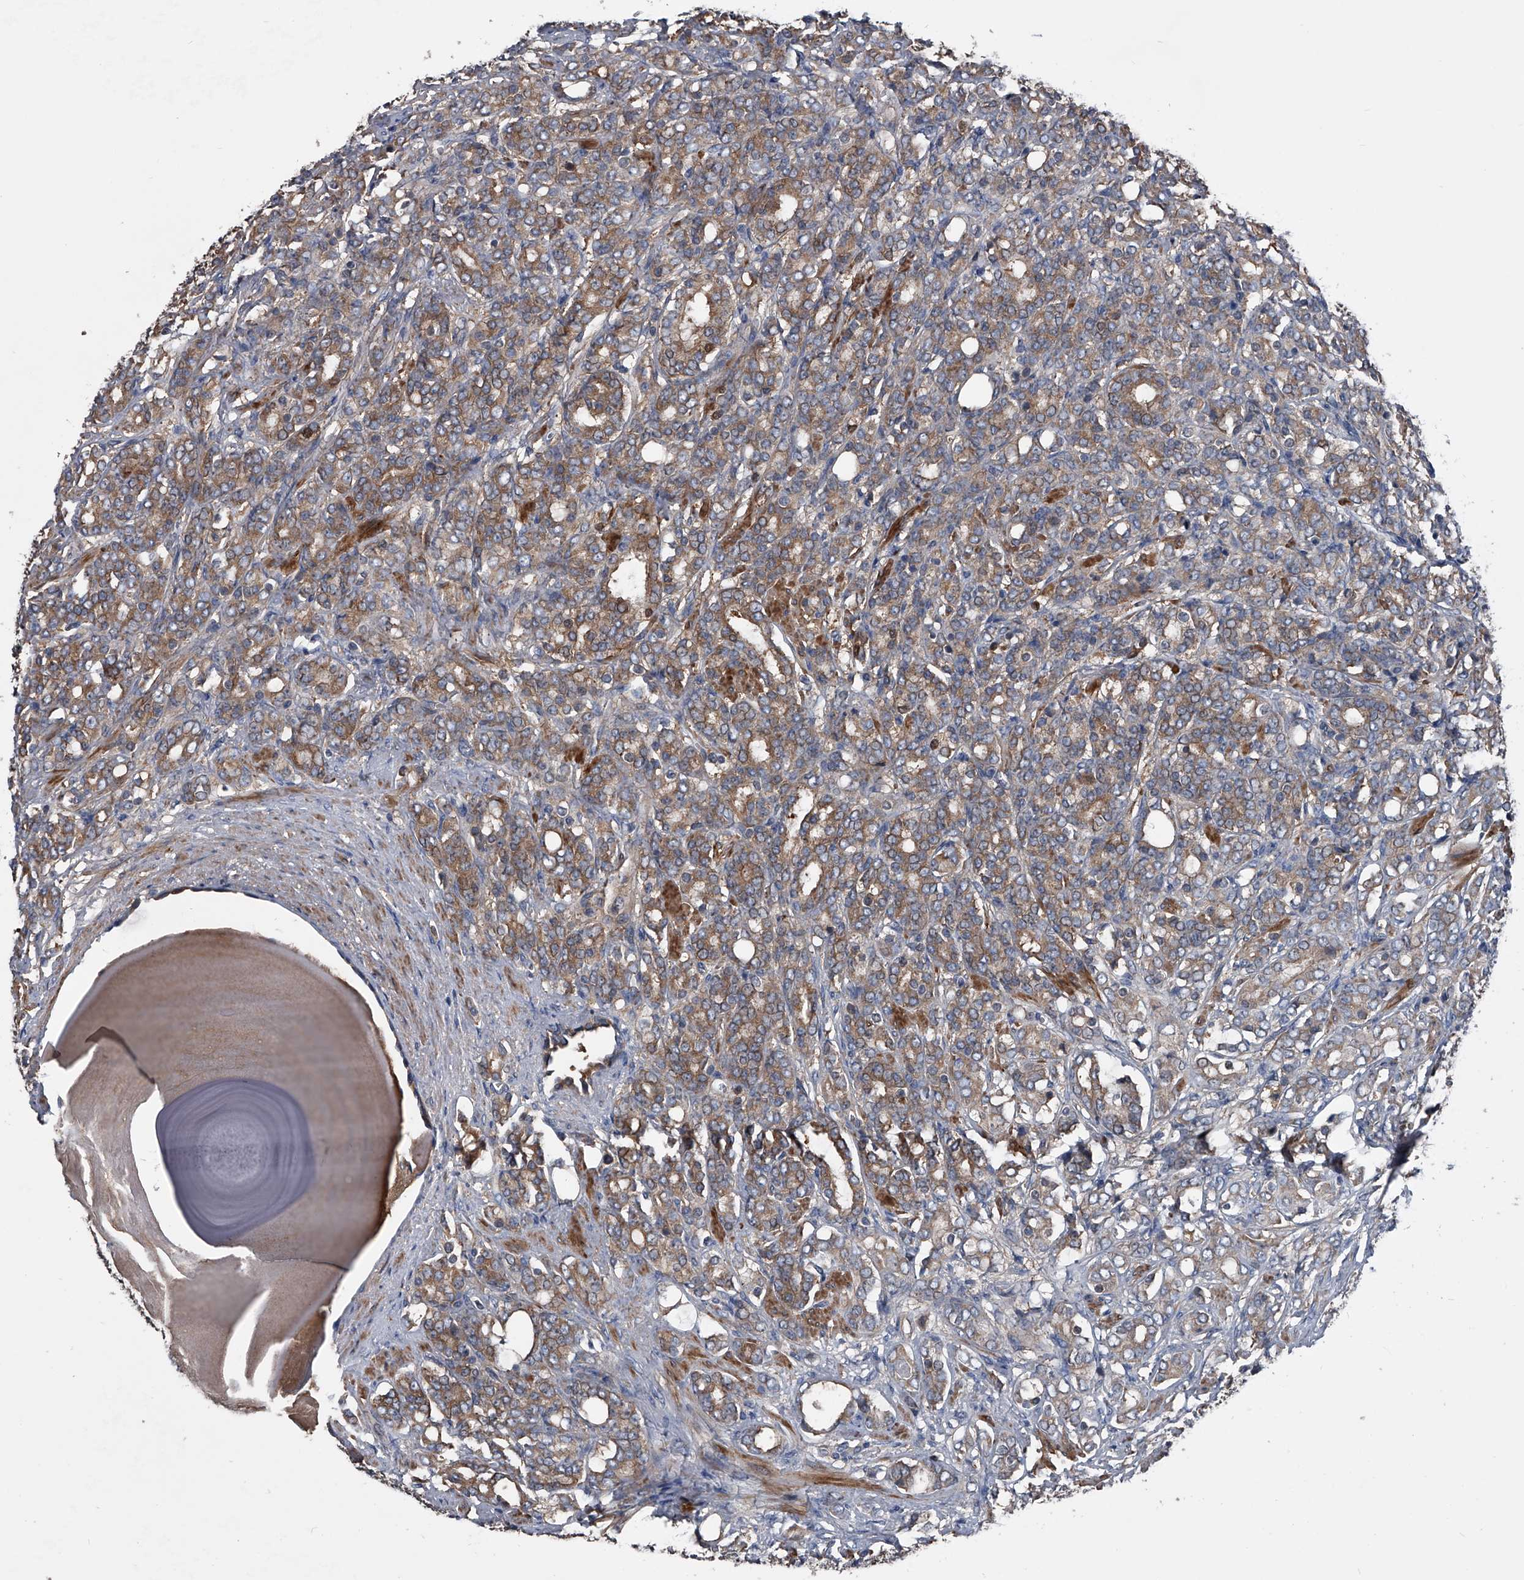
{"staining": {"intensity": "moderate", "quantity": ">75%", "location": "cytoplasmic/membranous"}, "tissue": "prostate cancer", "cell_type": "Tumor cells", "image_type": "cancer", "snomed": [{"axis": "morphology", "description": "Adenocarcinoma, High grade"}, {"axis": "topography", "description": "Prostate"}], "caption": "This is an image of immunohistochemistry staining of prostate adenocarcinoma (high-grade), which shows moderate expression in the cytoplasmic/membranous of tumor cells.", "gene": "KIF13A", "patient": {"sex": "male", "age": 62}}